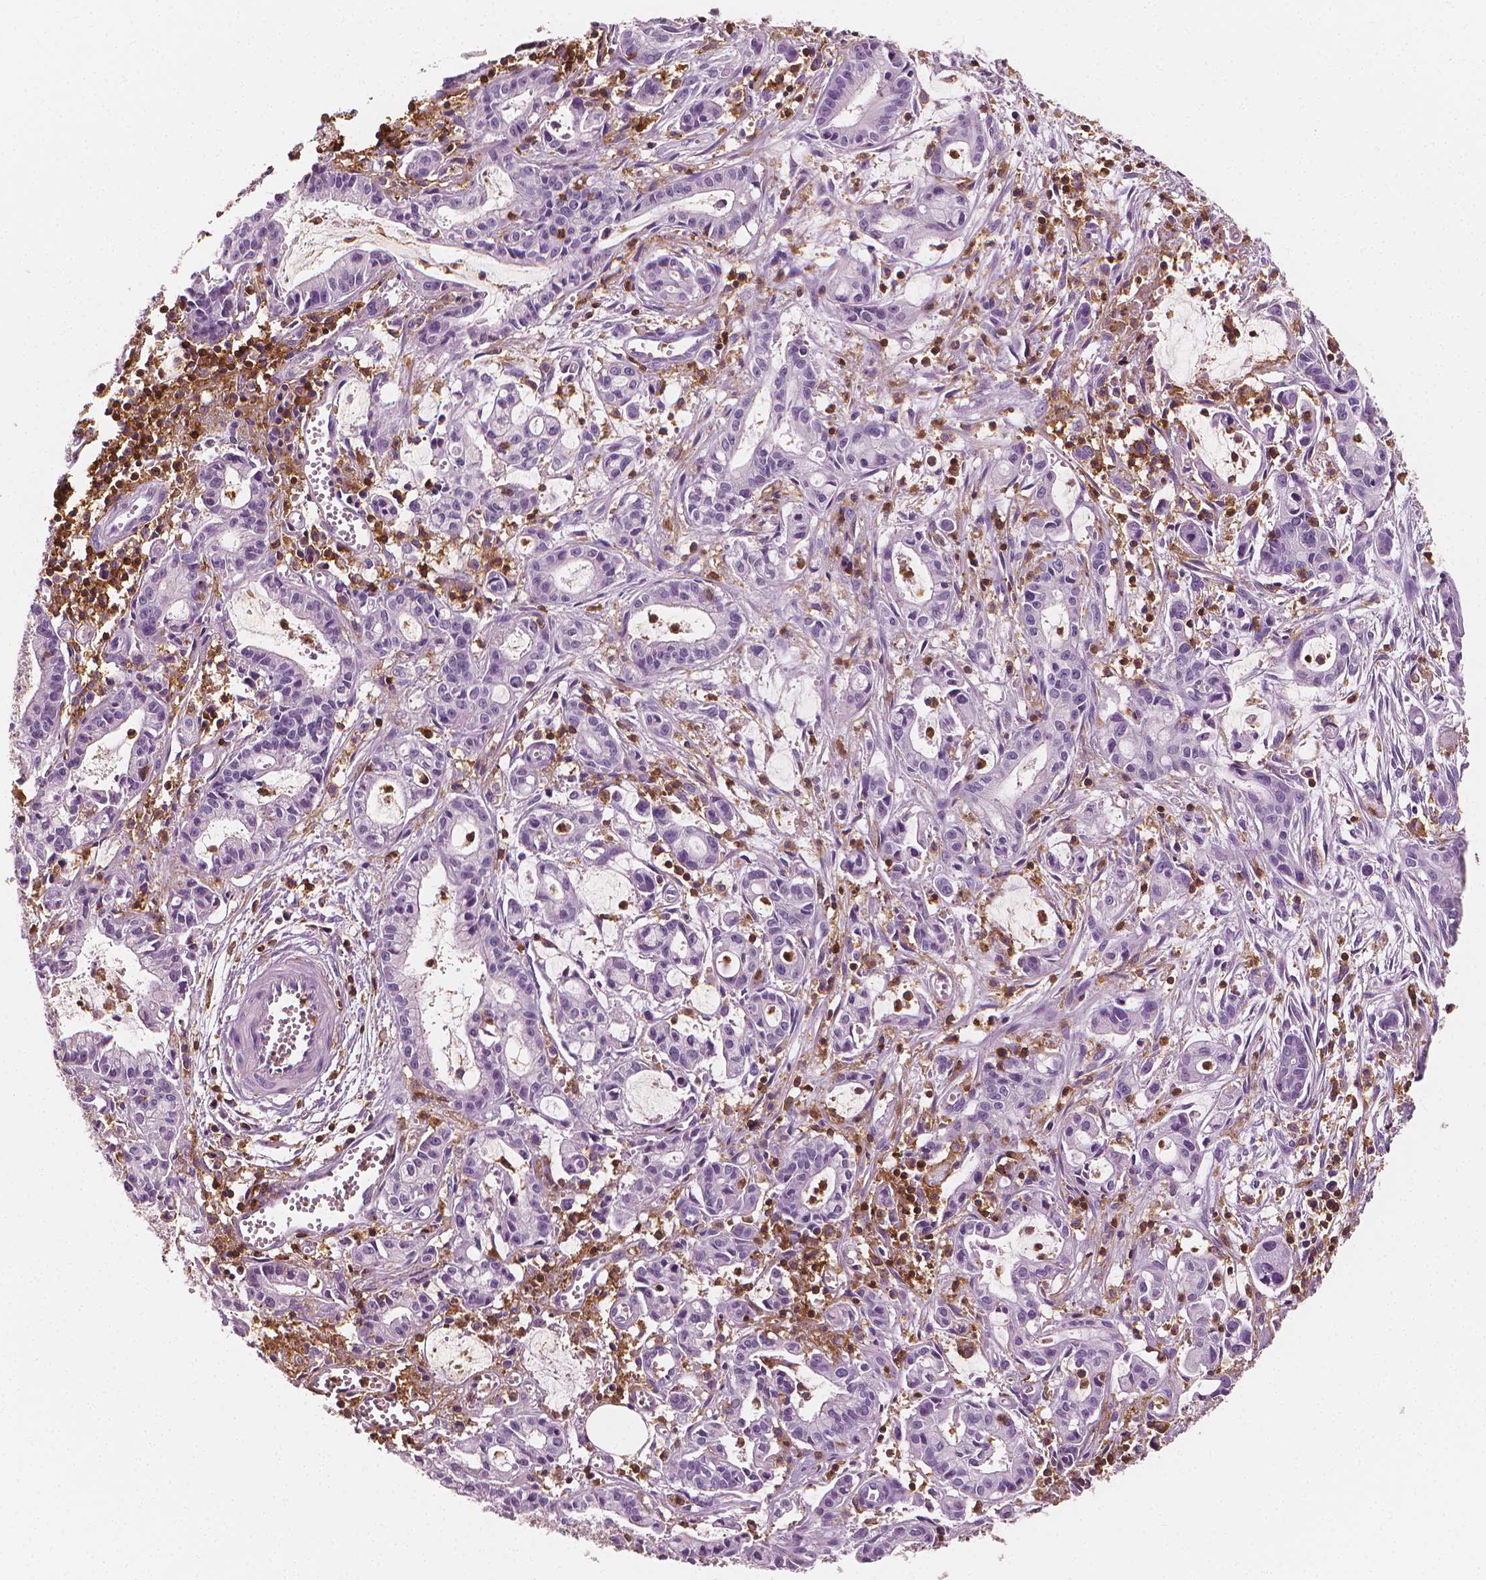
{"staining": {"intensity": "negative", "quantity": "none", "location": "none"}, "tissue": "pancreatic cancer", "cell_type": "Tumor cells", "image_type": "cancer", "snomed": [{"axis": "morphology", "description": "Adenocarcinoma, NOS"}, {"axis": "topography", "description": "Pancreas"}], "caption": "This is an IHC histopathology image of human pancreatic cancer (adenocarcinoma). There is no staining in tumor cells.", "gene": "PTPRC", "patient": {"sex": "male", "age": 48}}